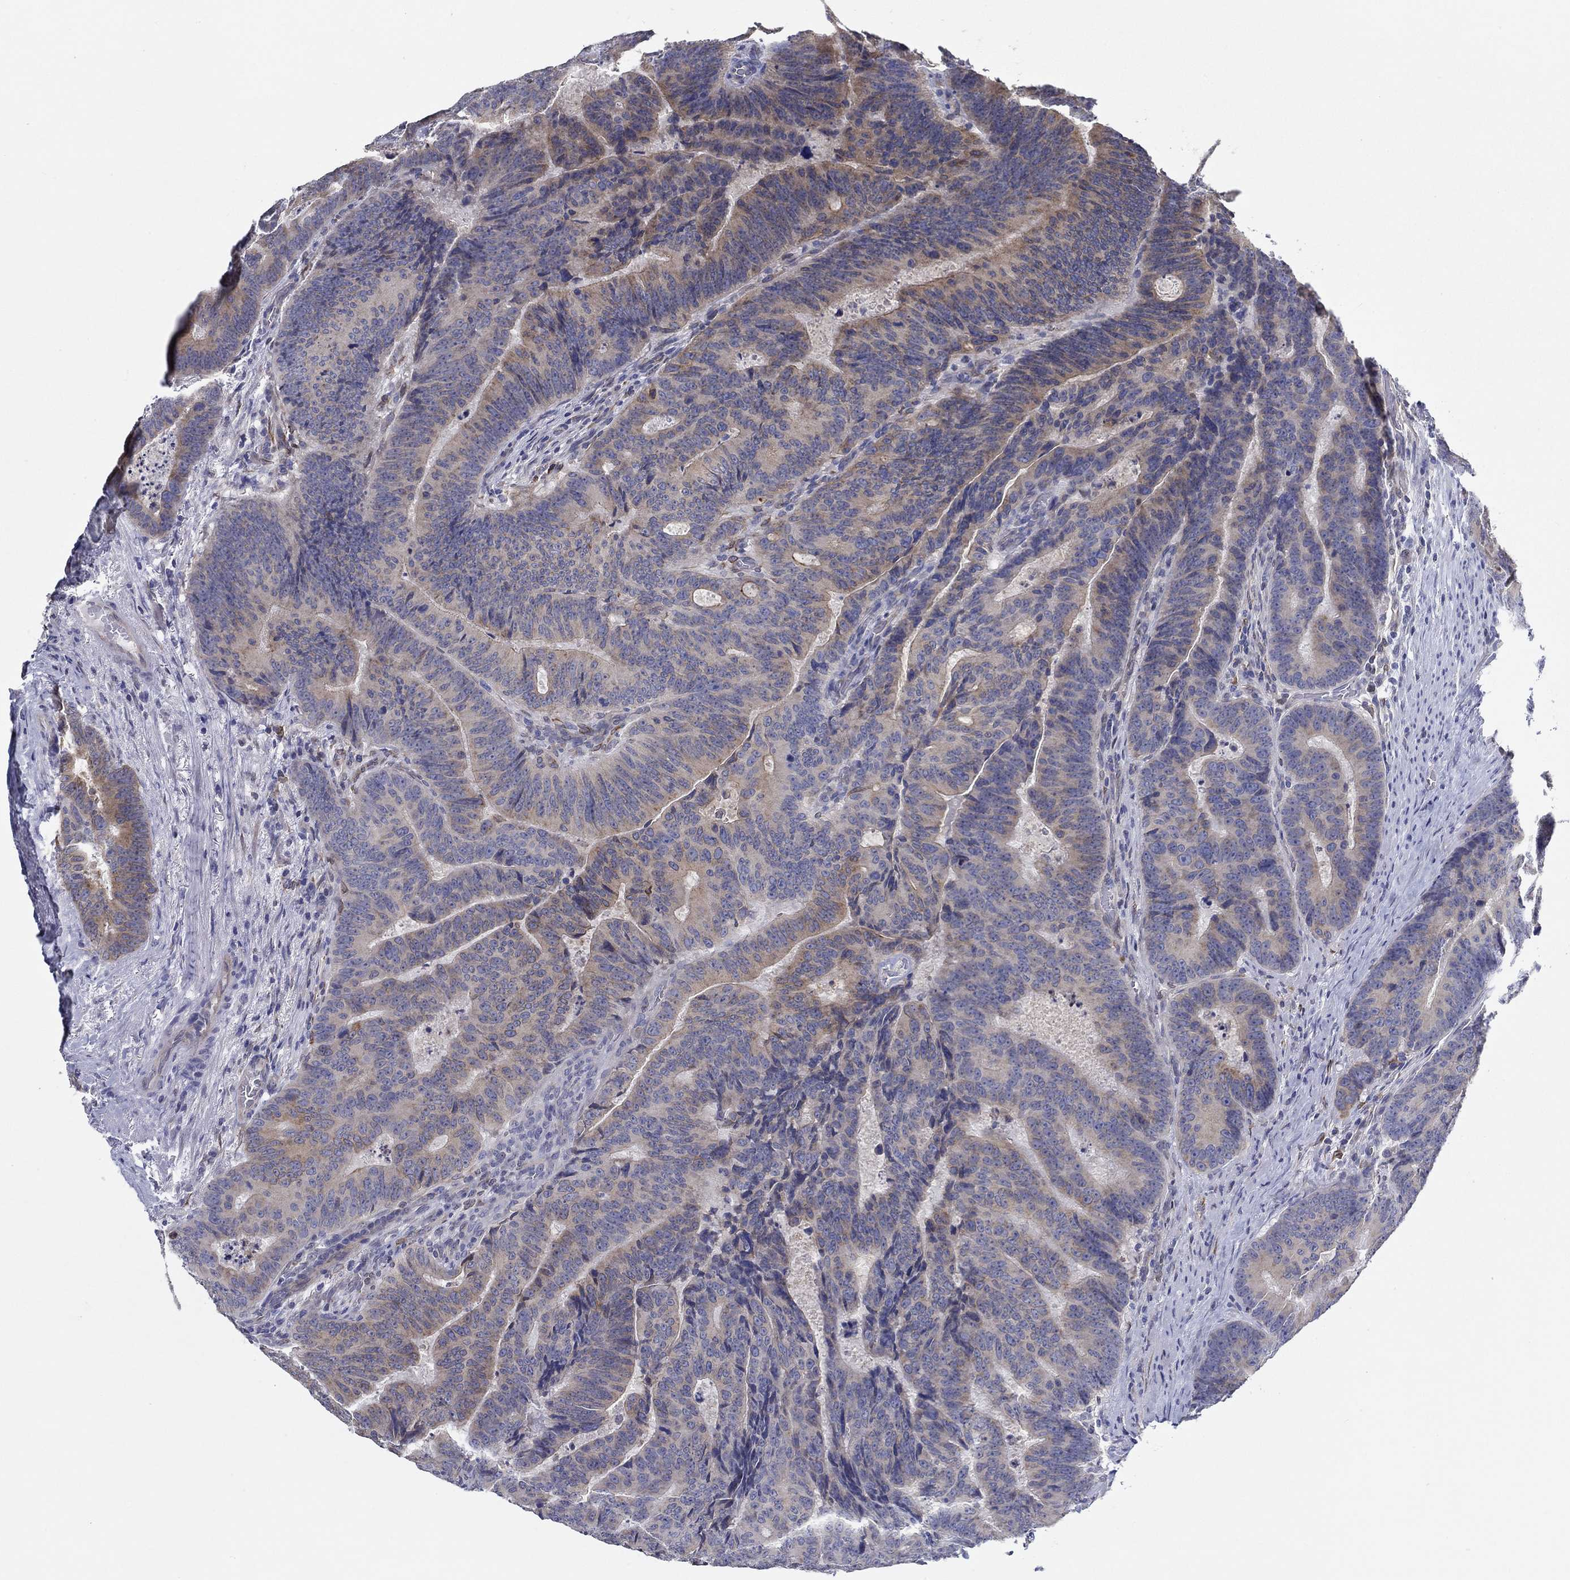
{"staining": {"intensity": "moderate", "quantity": "<25%", "location": "cytoplasmic/membranous"}, "tissue": "colorectal cancer", "cell_type": "Tumor cells", "image_type": "cancer", "snomed": [{"axis": "morphology", "description": "Adenocarcinoma, NOS"}, {"axis": "topography", "description": "Colon"}], "caption": "Immunohistochemical staining of colorectal cancer (adenocarcinoma) shows low levels of moderate cytoplasmic/membranous protein positivity in approximately <25% of tumor cells.", "gene": "ERMP1", "patient": {"sex": "female", "age": 82}}